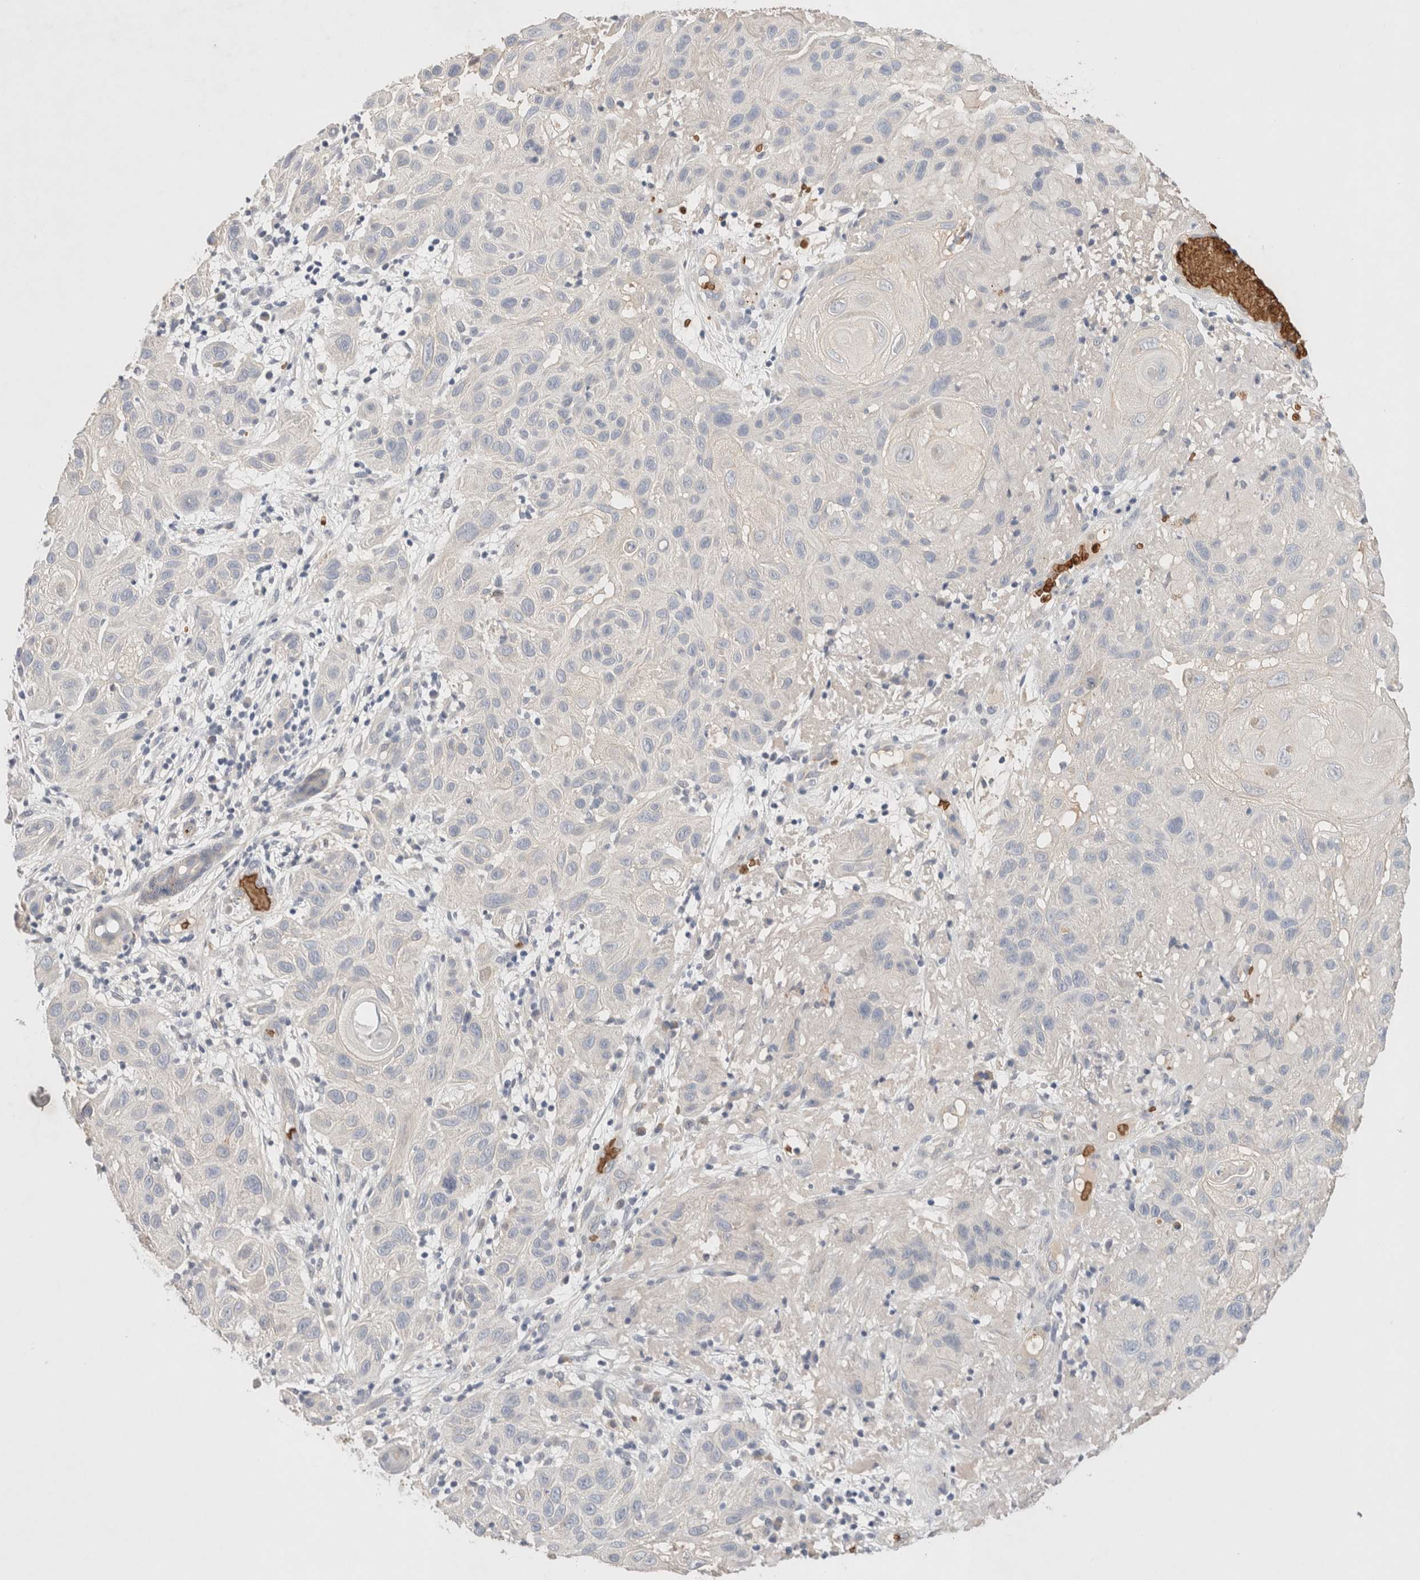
{"staining": {"intensity": "negative", "quantity": "none", "location": "none"}, "tissue": "skin cancer", "cell_type": "Tumor cells", "image_type": "cancer", "snomed": [{"axis": "morphology", "description": "Normal tissue, NOS"}, {"axis": "morphology", "description": "Squamous cell carcinoma, NOS"}, {"axis": "topography", "description": "Skin"}], "caption": "High magnification brightfield microscopy of skin cancer stained with DAB (3,3'-diaminobenzidine) (brown) and counterstained with hematoxylin (blue): tumor cells show no significant expression.", "gene": "MST1", "patient": {"sex": "female", "age": 96}}